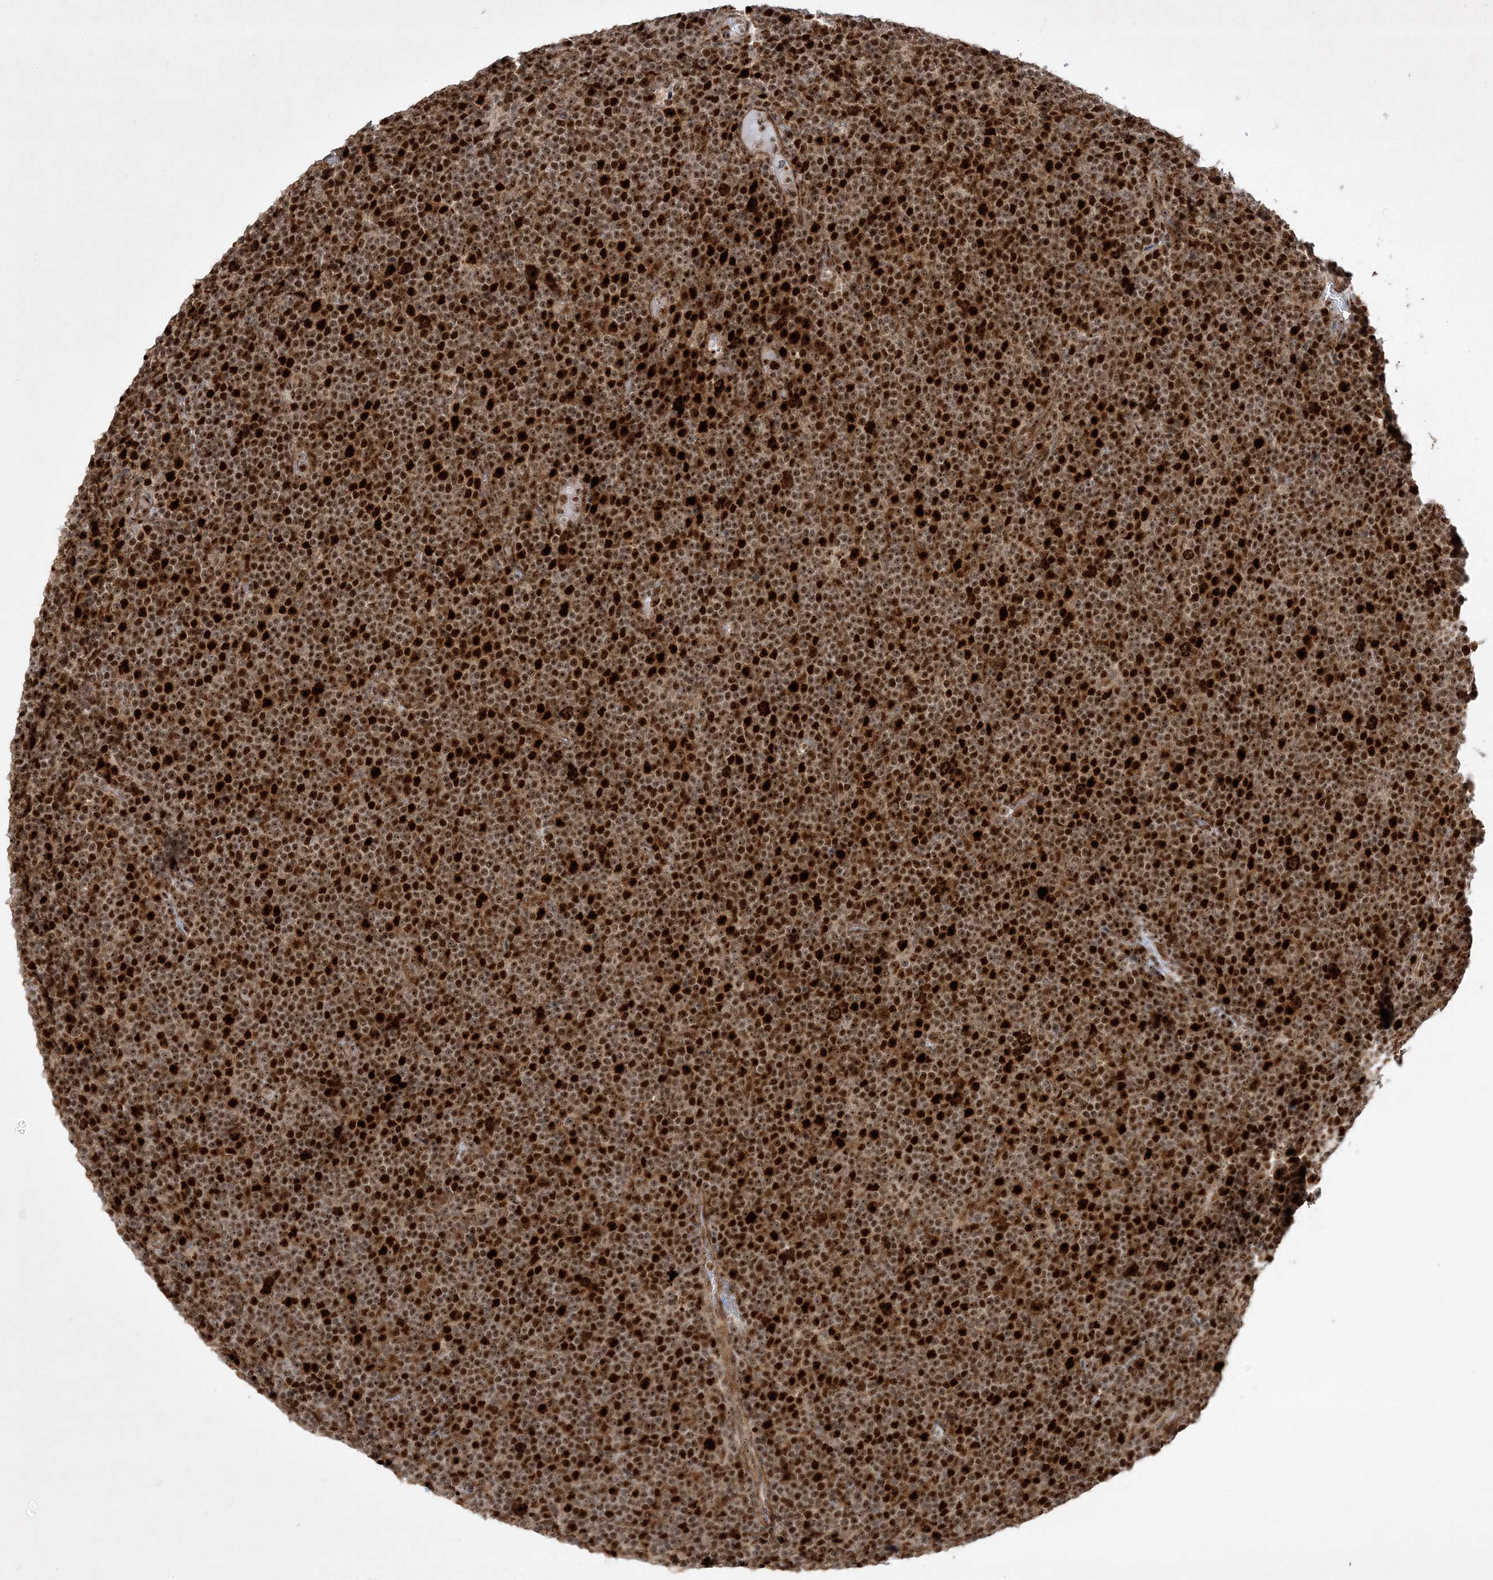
{"staining": {"intensity": "strong", "quantity": "25%-75%", "location": "cytoplasmic/membranous,nuclear"}, "tissue": "lymphoma", "cell_type": "Tumor cells", "image_type": "cancer", "snomed": [{"axis": "morphology", "description": "Malignant lymphoma, non-Hodgkin's type, Low grade"}, {"axis": "topography", "description": "Lymph node"}], "caption": "Immunohistochemistry photomicrograph of neoplastic tissue: low-grade malignant lymphoma, non-Hodgkin's type stained using immunohistochemistry exhibits high levels of strong protein expression localized specifically in the cytoplasmic/membranous and nuclear of tumor cells, appearing as a cytoplasmic/membranous and nuclear brown color.", "gene": "NPM3", "patient": {"sex": "female", "age": 67}}